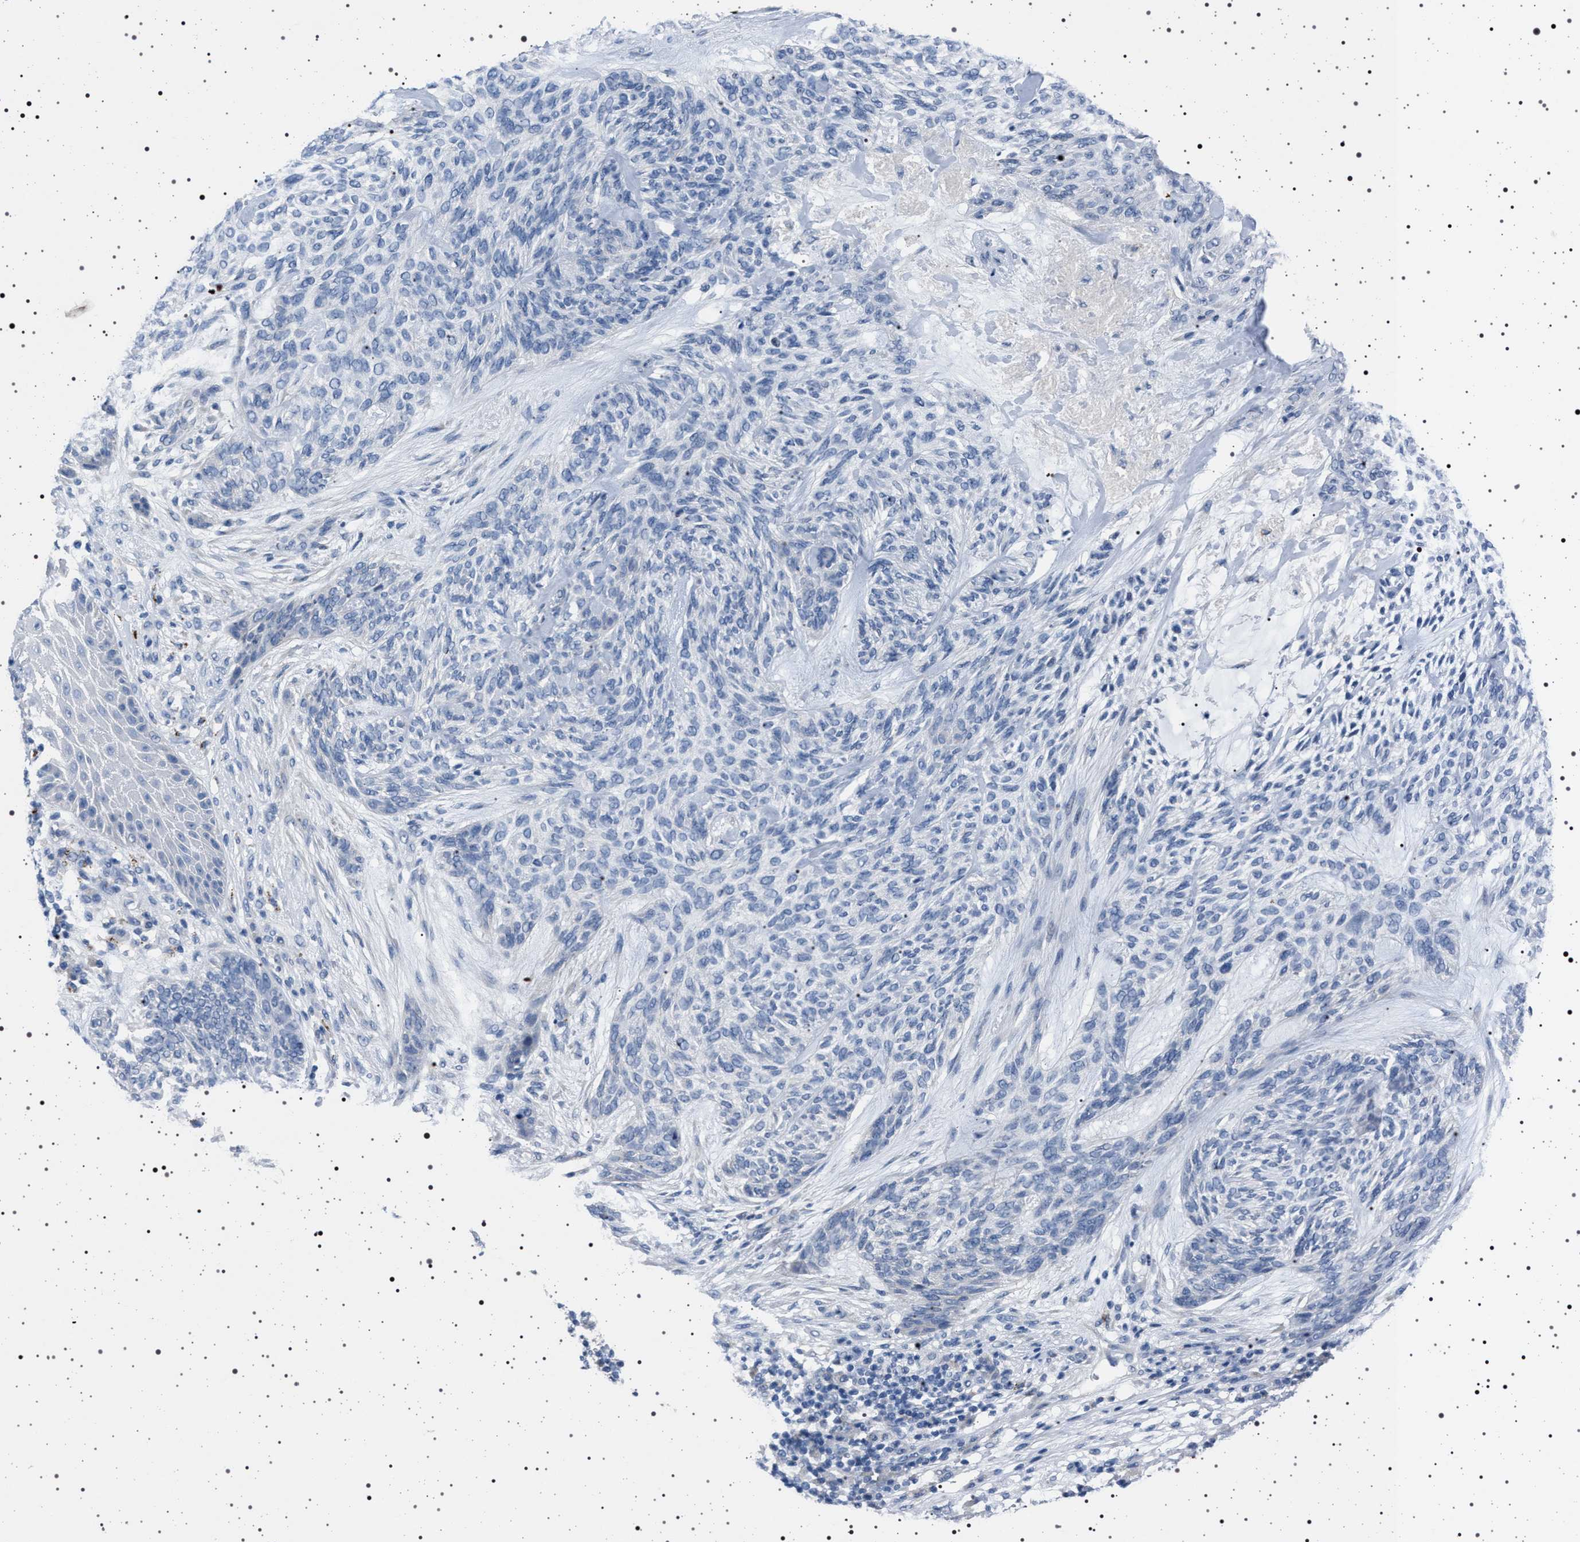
{"staining": {"intensity": "negative", "quantity": "none", "location": "none"}, "tissue": "skin cancer", "cell_type": "Tumor cells", "image_type": "cancer", "snomed": [{"axis": "morphology", "description": "Basal cell carcinoma"}, {"axis": "topography", "description": "Skin"}], "caption": "Tumor cells show no significant protein expression in skin basal cell carcinoma.", "gene": "NAT9", "patient": {"sex": "male", "age": 55}}